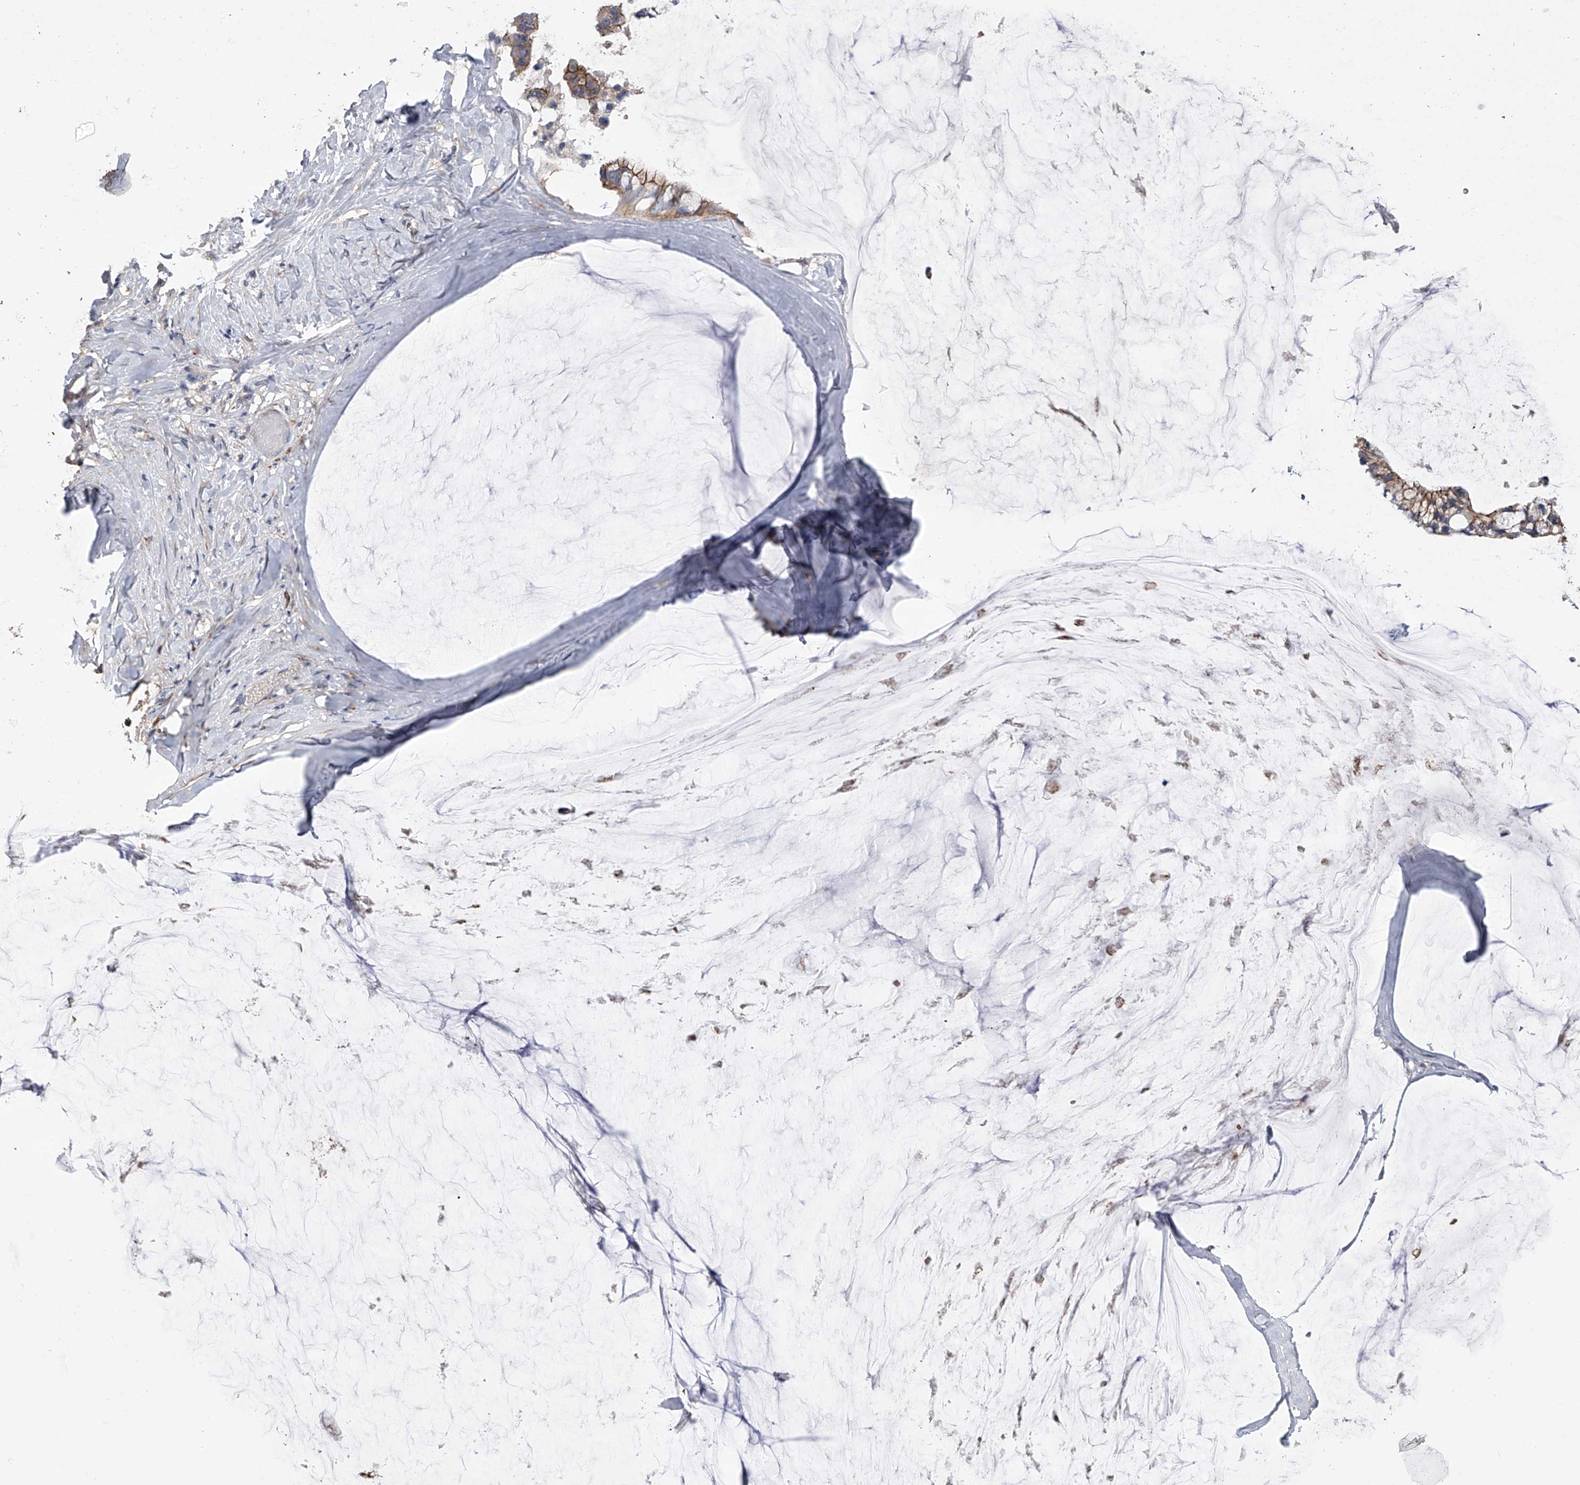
{"staining": {"intensity": "moderate", "quantity": ">75%", "location": "cytoplasmic/membranous"}, "tissue": "ovarian cancer", "cell_type": "Tumor cells", "image_type": "cancer", "snomed": [{"axis": "morphology", "description": "Cystadenocarcinoma, mucinous, NOS"}, {"axis": "topography", "description": "Ovary"}], "caption": "This is an image of immunohistochemistry (IHC) staining of ovarian mucinous cystadenocarcinoma, which shows moderate positivity in the cytoplasmic/membranous of tumor cells.", "gene": "ZNF343", "patient": {"sex": "female", "age": 39}}